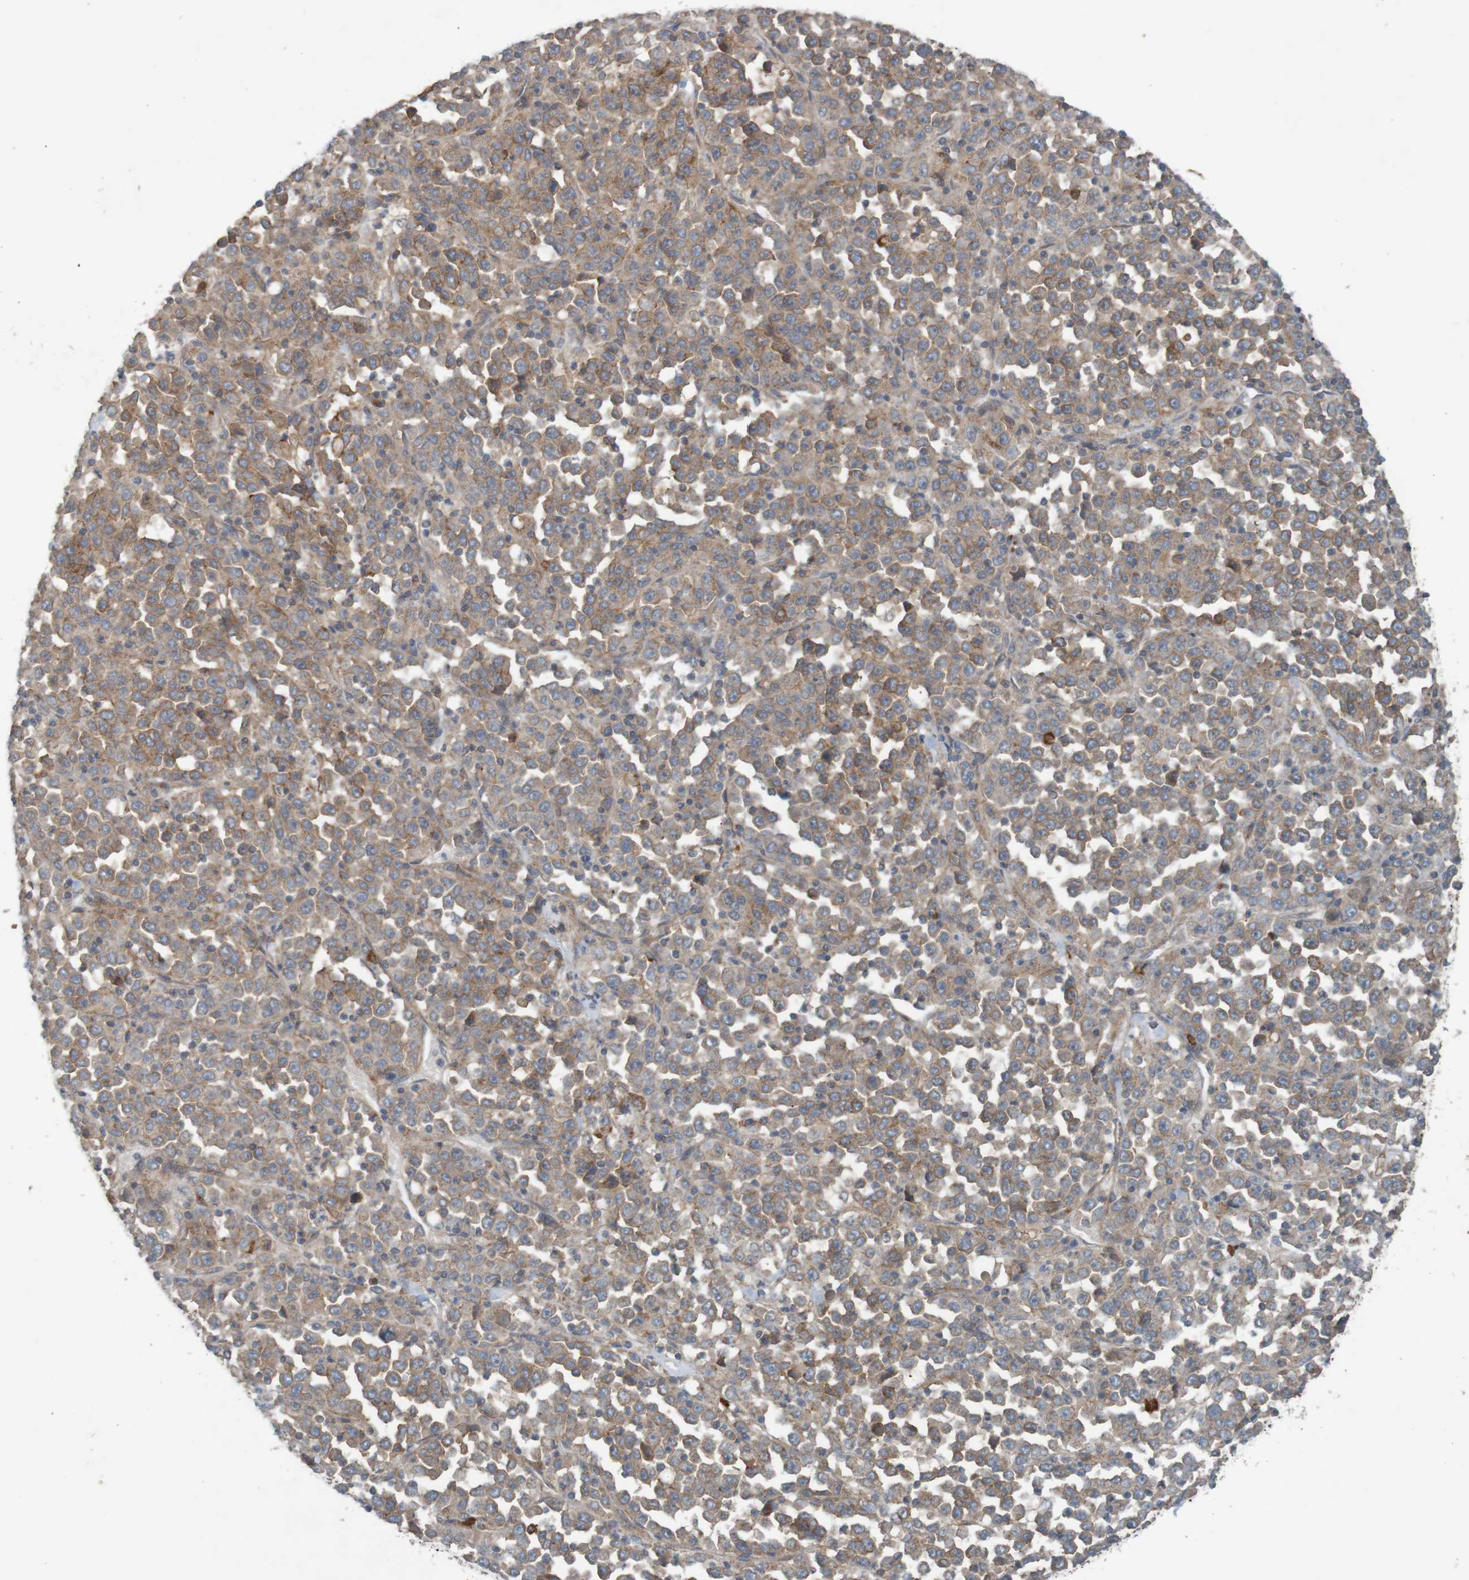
{"staining": {"intensity": "moderate", "quantity": ">75%", "location": "cytoplasmic/membranous"}, "tissue": "stomach cancer", "cell_type": "Tumor cells", "image_type": "cancer", "snomed": [{"axis": "morphology", "description": "Normal tissue, NOS"}, {"axis": "morphology", "description": "Adenocarcinoma, NOS"}, {"axis": "topography", "description": "Stomach, upper"}, {"axis": "topography", "description": "Stomach"}], "caption": "A medium amount of moderate cytoplasmic/membranous expression is present in about >75% of tumor cells in stomach cancer (adenocarcinoma) tissue. Ihc stains the protein of interest in brown and the nuclei are stained blue.", "gene": "B3GAT2", "patient": {"sex": "male", "age": 59}}